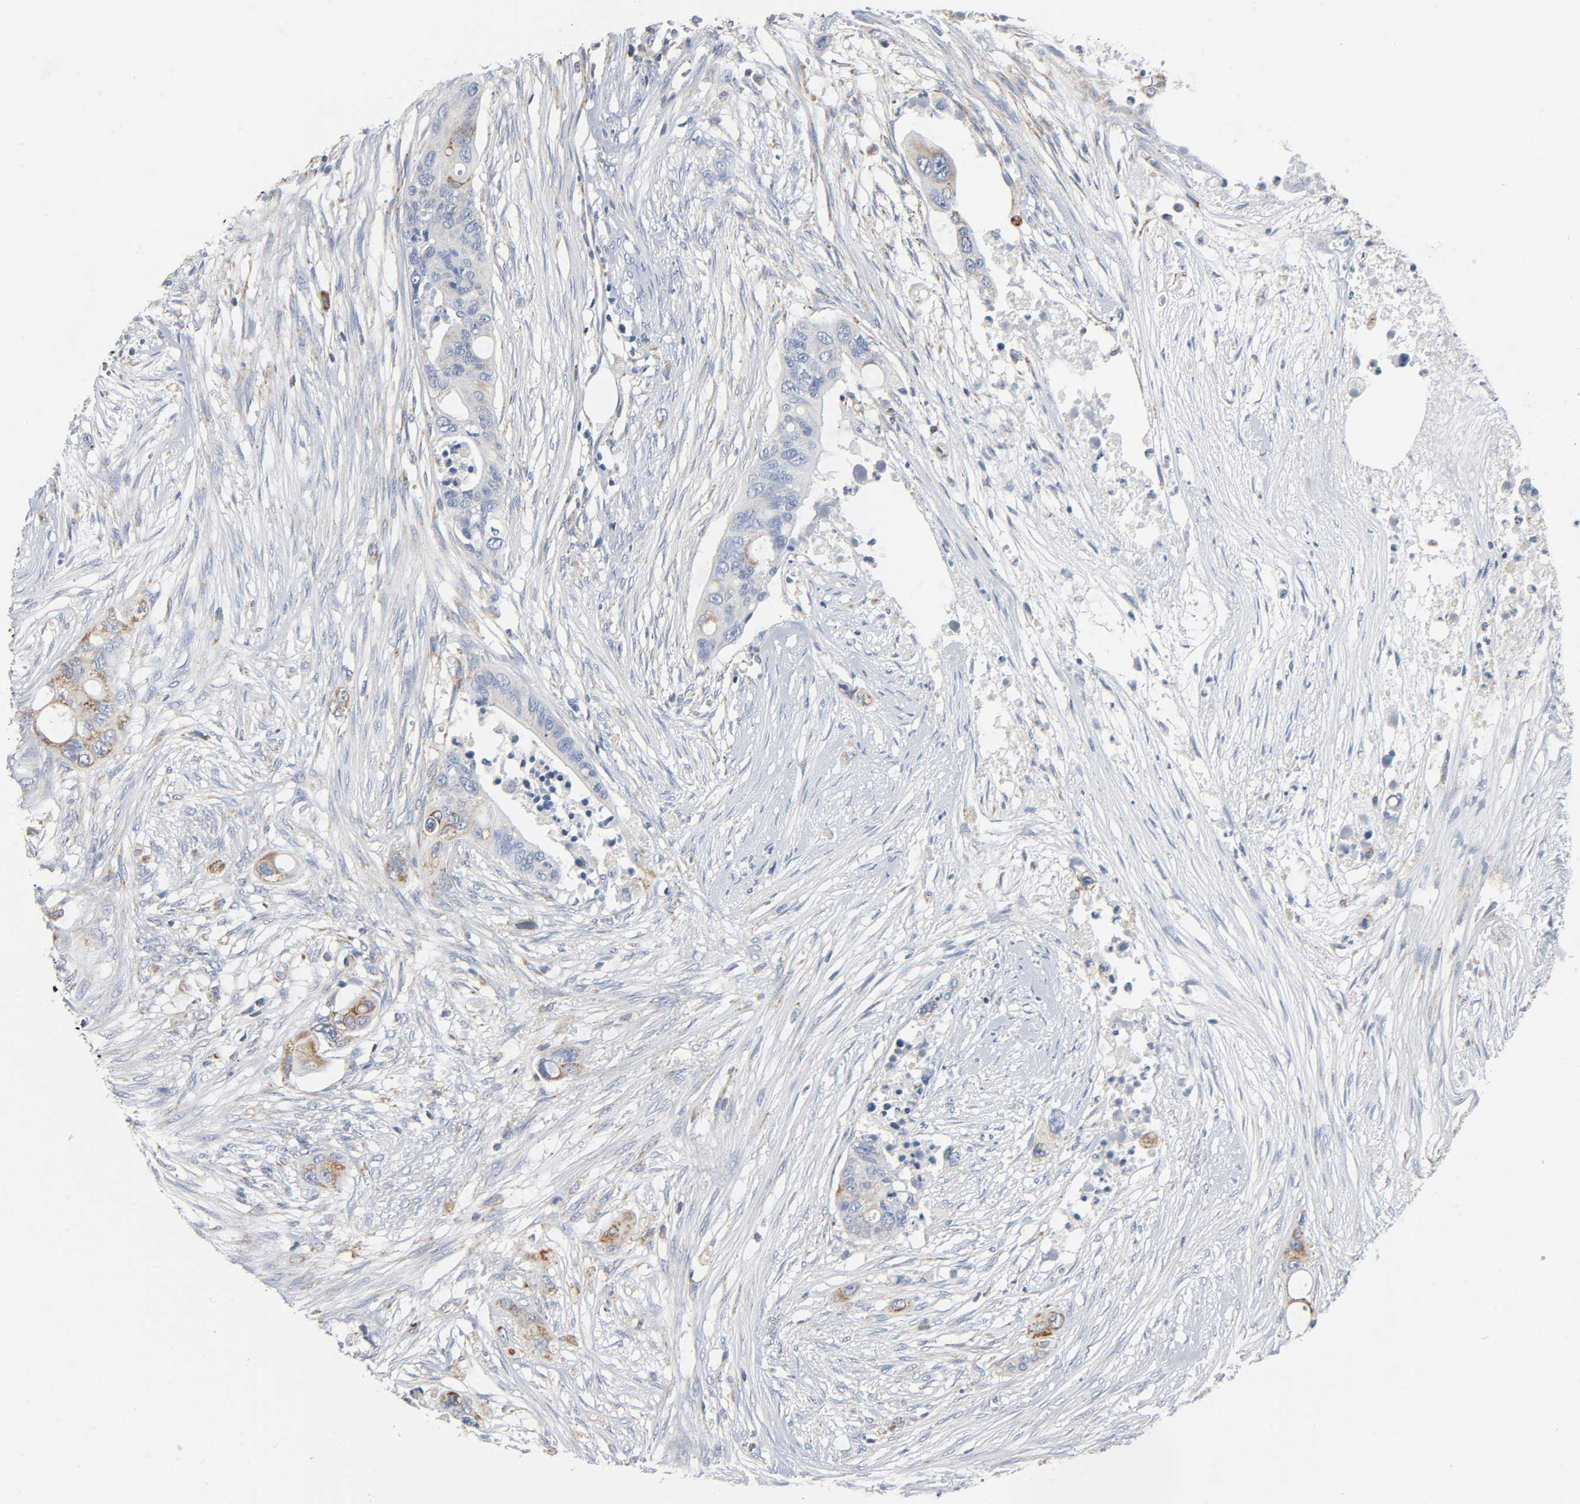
{"staining": {"intensity": "moderate", "quantity": "<25%", "location": "cytoplasmic/membranous"}, "tissue": "colorectal cancer", "cell_type": "Tumor cells", "image_type": "cancer", "snomed": [{"axis": "morphology", "description": "Adenocarcinoma, NOS"}, {"axis": "topography", "description": "Colon"}], "caption": "Immunohistochemical staining of human colorectal adenocarcinoma demonstrates low levels of moderate cytoplasmic/membranous protein staining in approximately <25% of tumor cells.", "gene": "BAK1", "patient": {"sex": "female", "age": 57}}